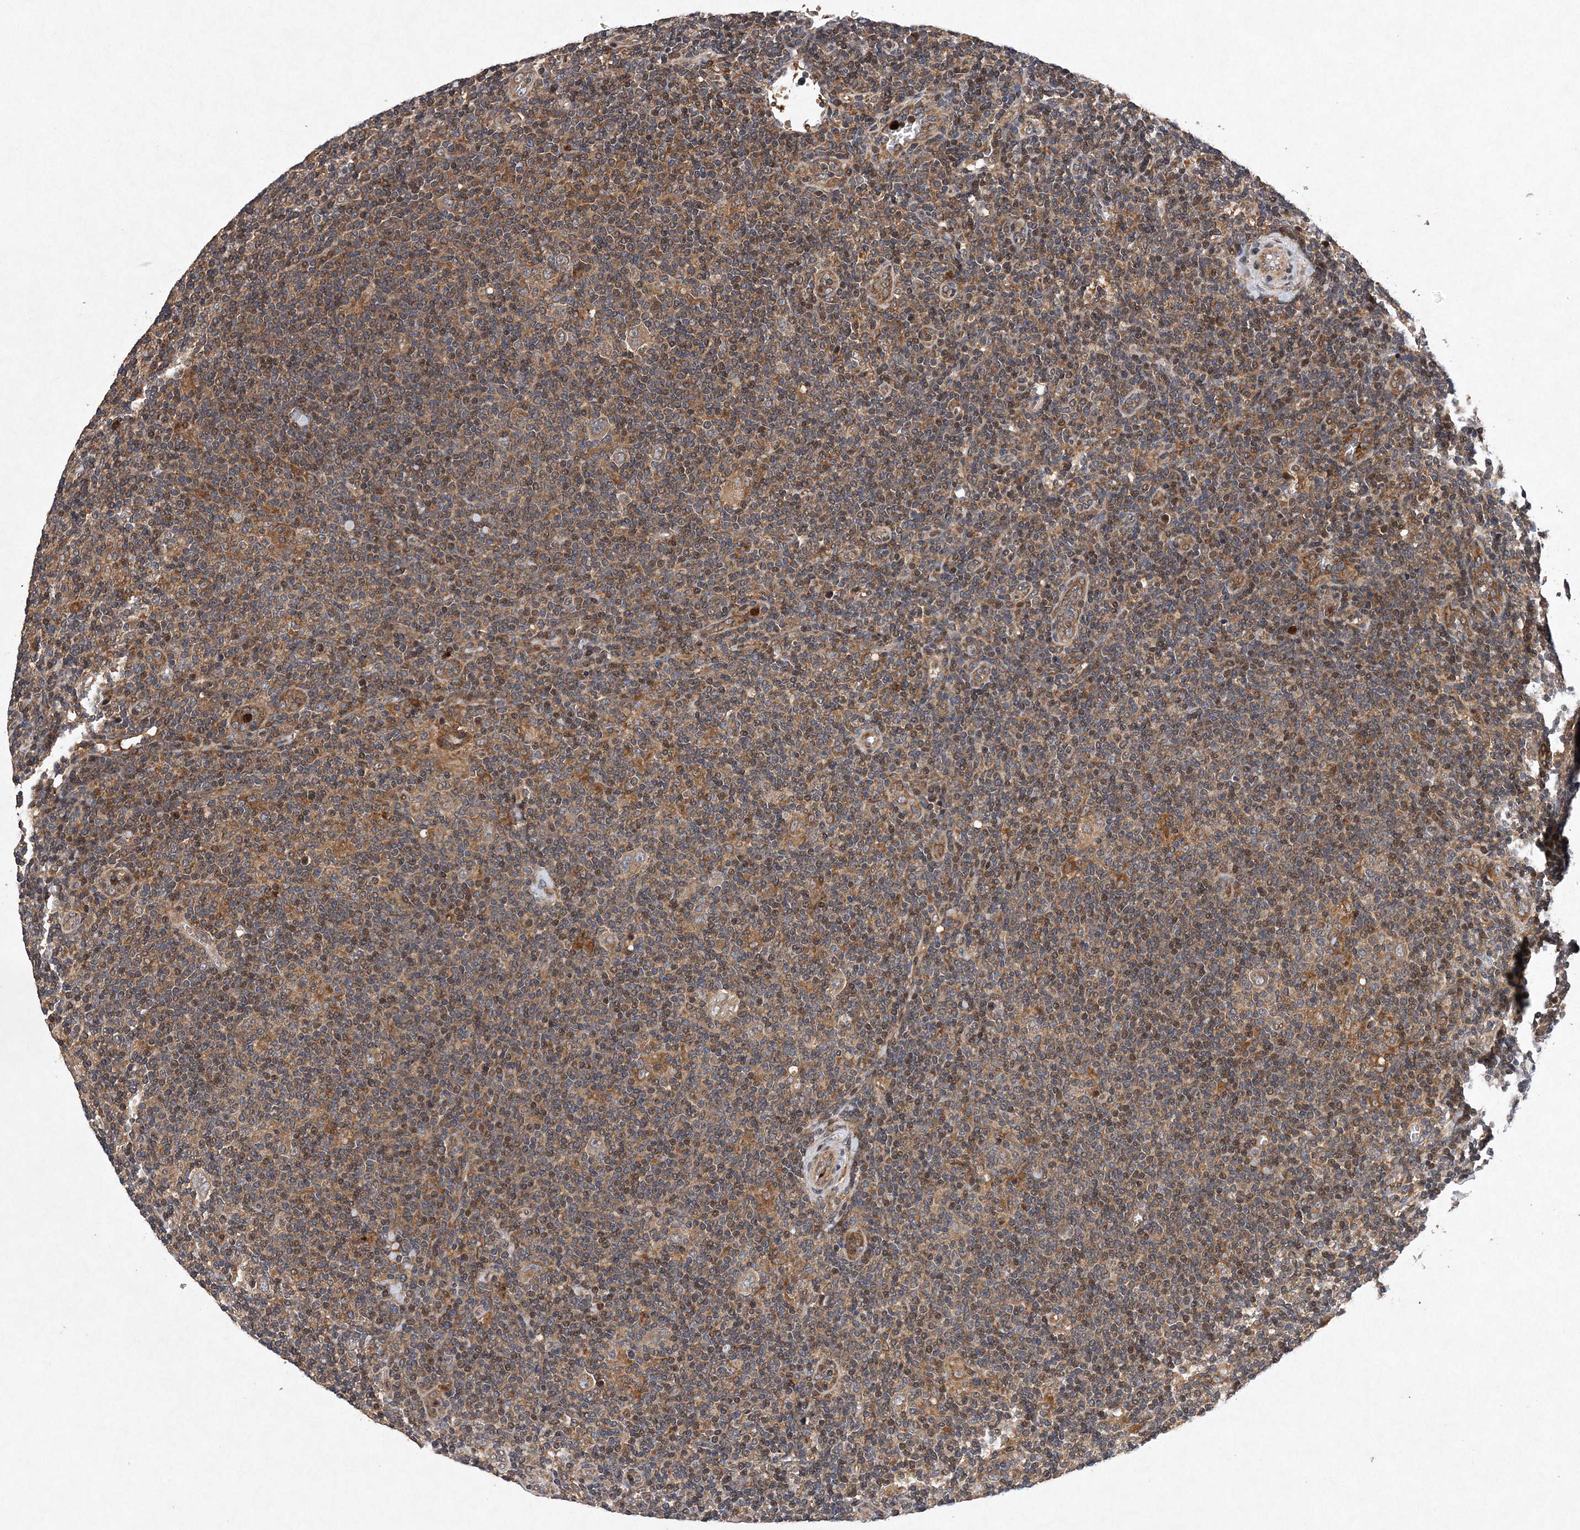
{"staining": {"intensity": "weak", "quantity": ">75%", "location": "cytoplasmic/membranous"}, "tissue": "lymphoma", "cell_type": "Tumor cells", "image_type": "cancer", "snomed": [{"axis": "morphology", "description": "Hodgkin's disease, NOS"}, {"axis": "topography", "description": "Lymph node"}], "caption": "The micrograph shows a brown stain indicating the presence of a protein in the cytoplasmic/membranous of tumor cells in Hodgkin's disease. The protein is stained brown, and the nuclei are stained in blue (DAB IHC with brightfield microscopy, high magnification).", "gene": "PROSER1", "patient": {"sex": "female", "age": 57}}